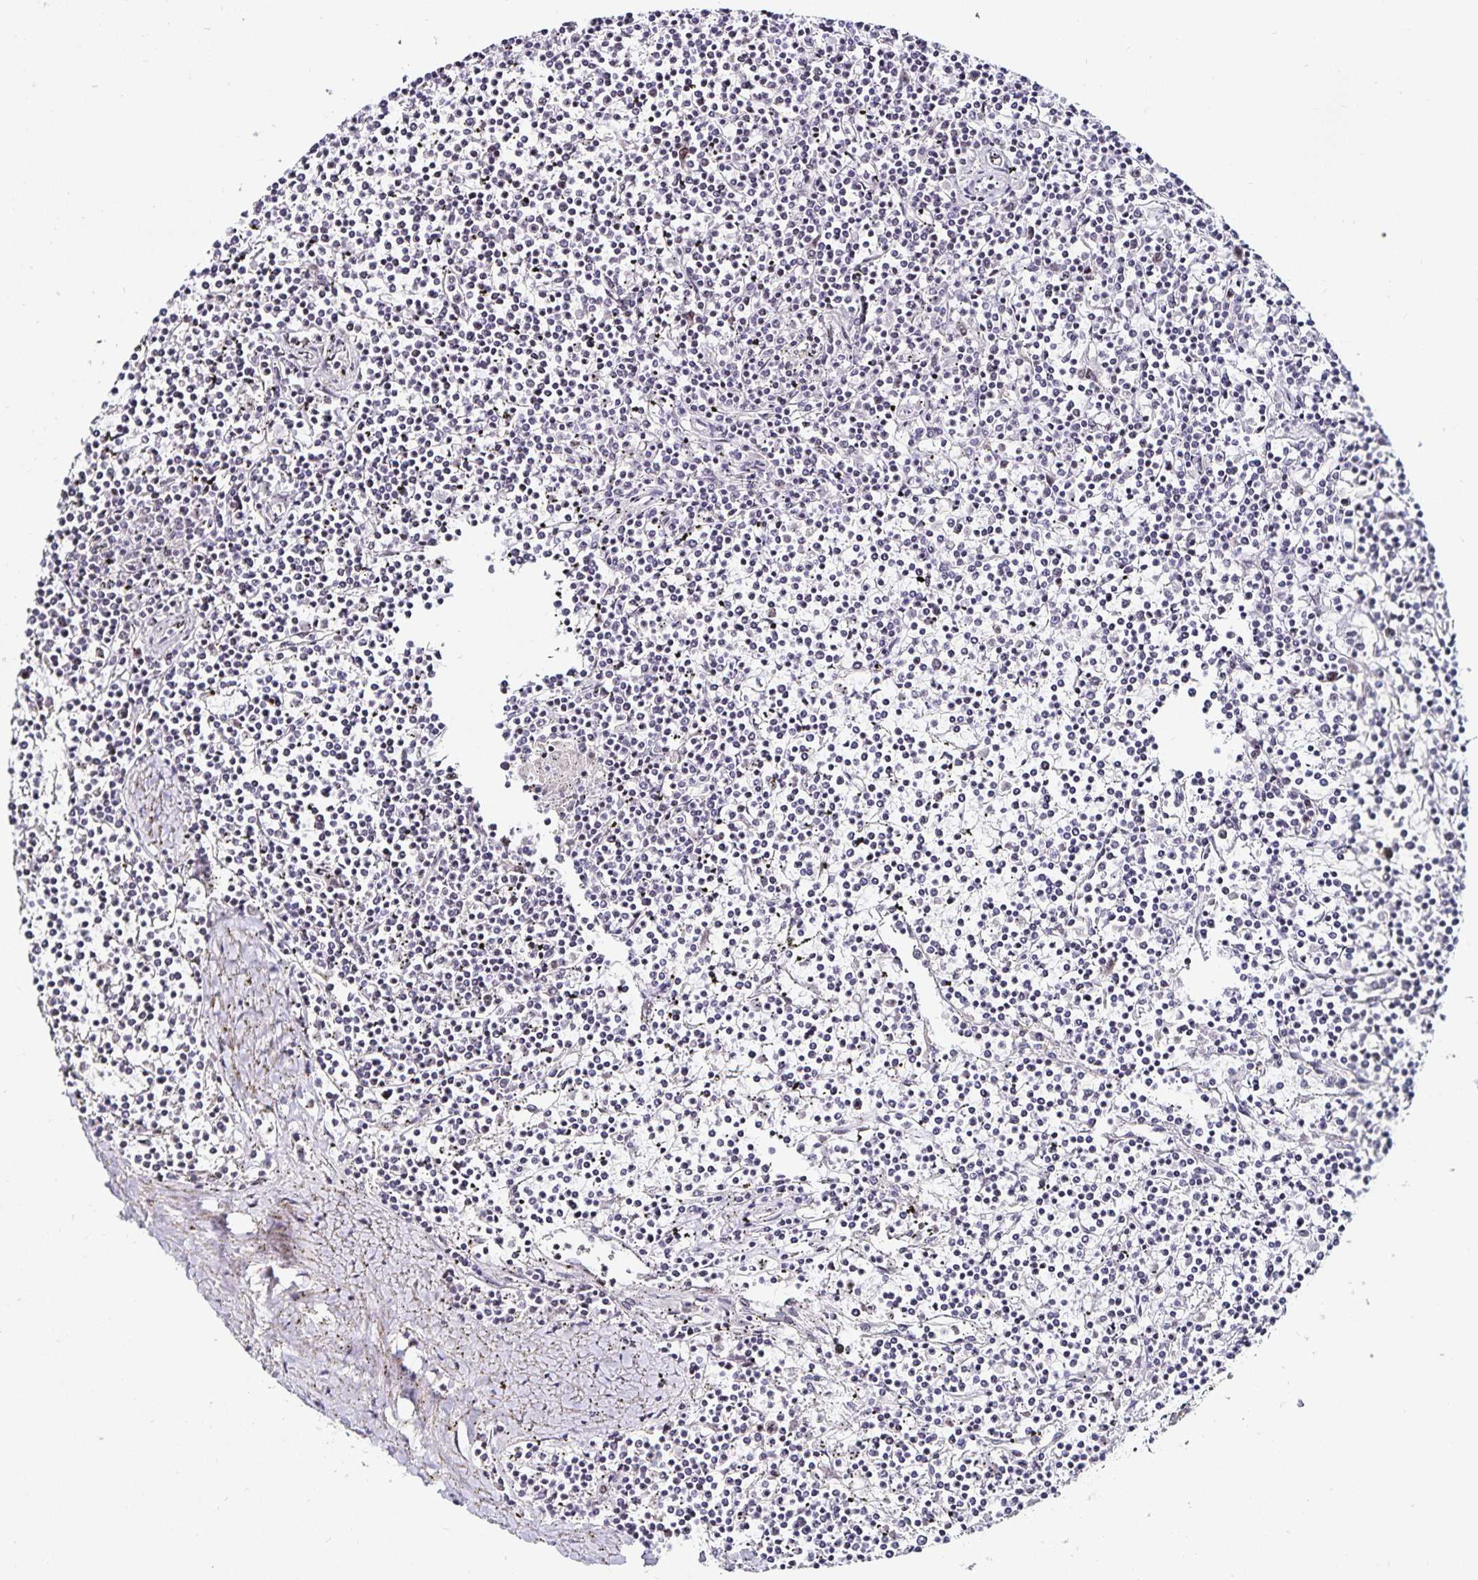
{"staining": {"intensity": "negative", "quantity": "none", "location": "none"}, "tissue": "lymphoma", "cell_type": "Tumor cells", "image_type": "cancer", "snomed": [{"axis": "morphology", "description": "Malignant lymphoma, non-Hodgkin's type, Low grade"}, {"axis": "topography", "description": "Spleen"}], "caption": "DAB (3,3'-diaminobenzidine) immunohistochemical staining of human lymphoma shows no significant positivity in tumor cells.", "gene": "ANLN", "patient": {"sex": "female", "age": 19}}